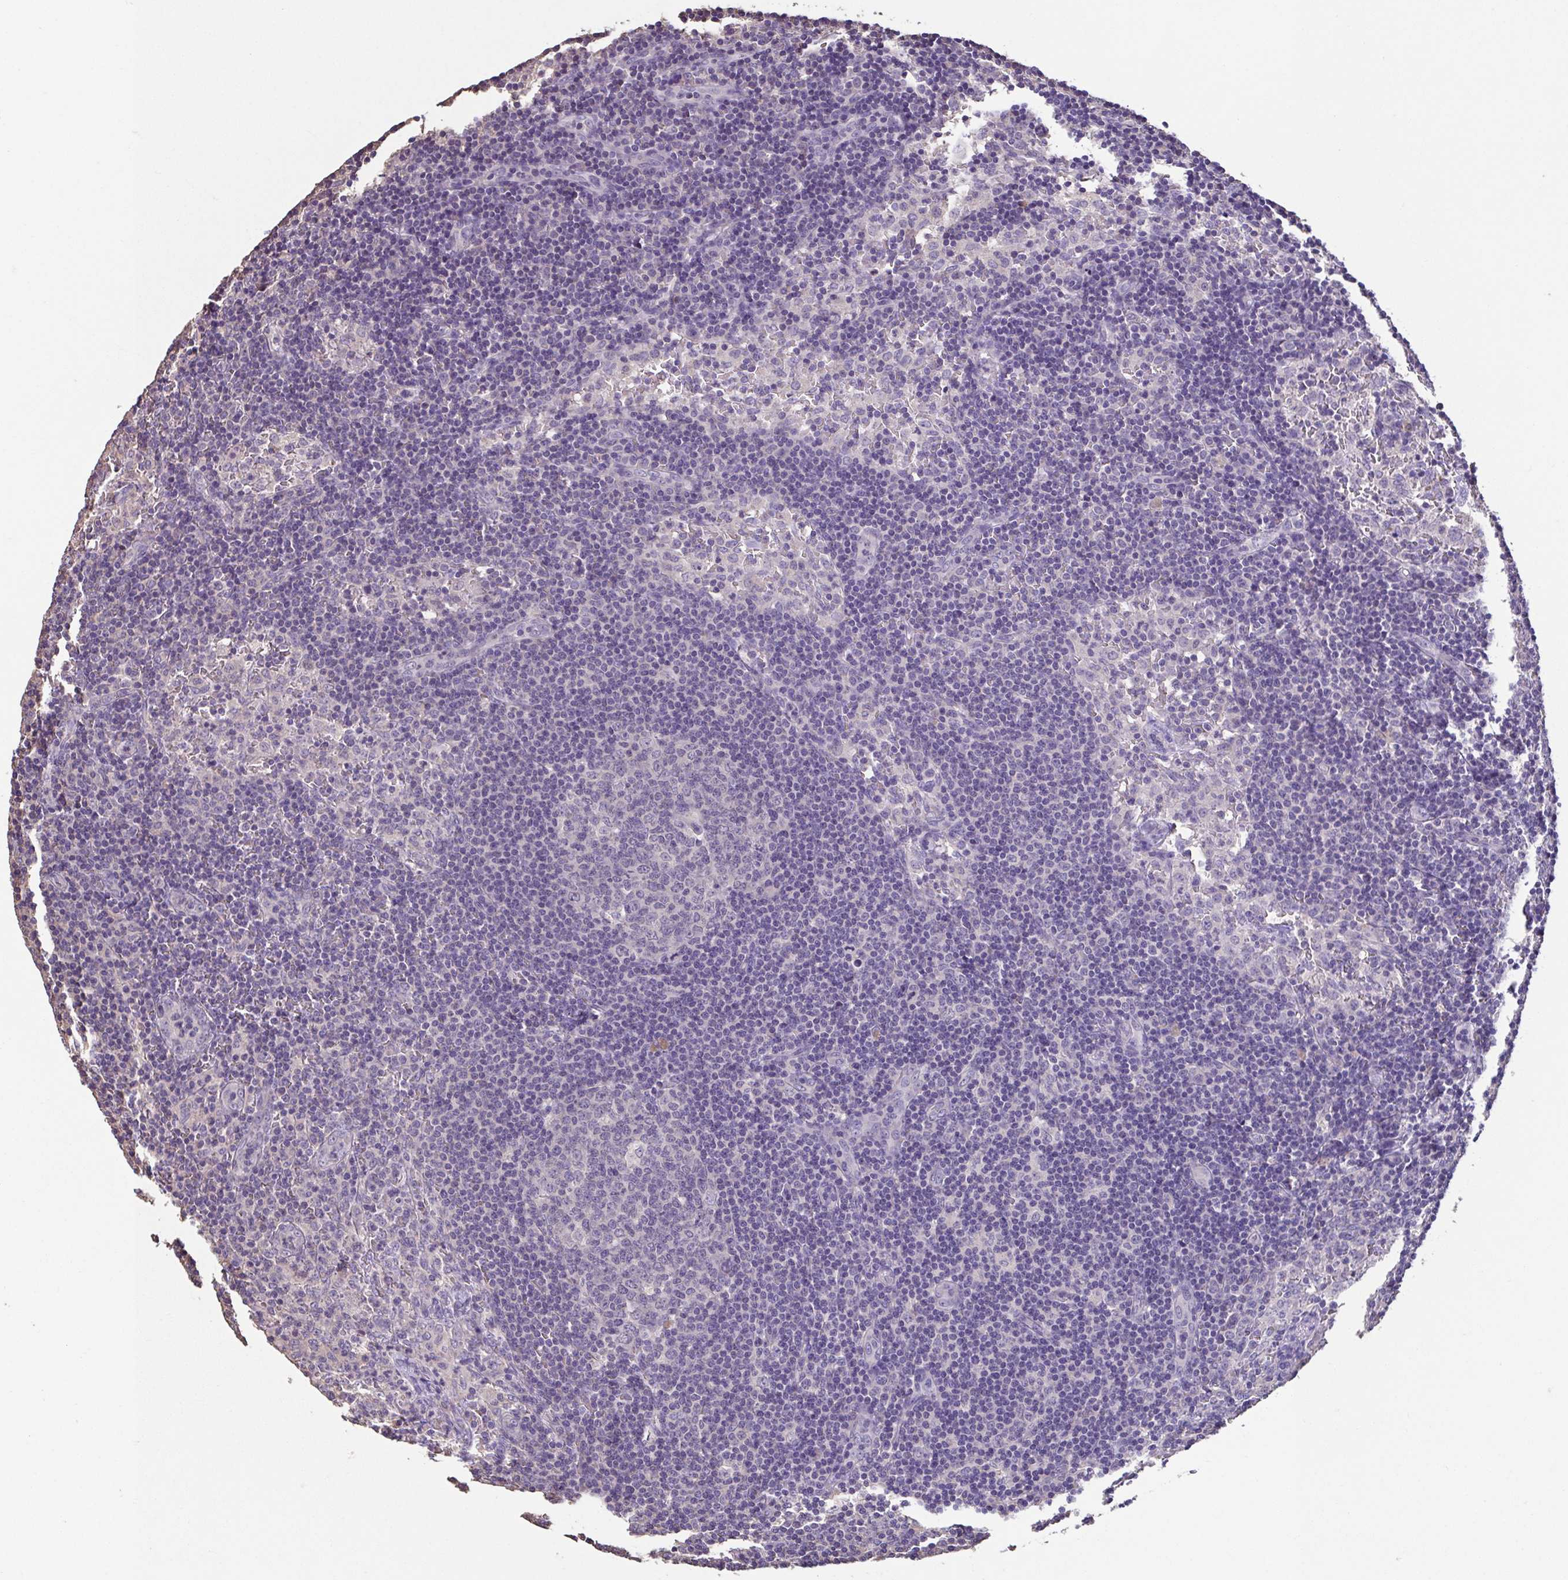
{"staining": {"intensity": "negative", "quantity": "none", "location": "none"}, "tissue": "lymph node", "cell_type": "Germinal center cells", "image_type": "normal", "snomed": [{"axis": "morphology", "description": "Normal tissue, NOS"}, {"axis": "topography", "description": "Lymph node"}], "caption": "A high-resolution histopathology image shows immunohistochemistry staining of benign lymph node, which demonstrates no significant staining in germinal center cells.", "gene": "ACTRT2", "patient": {"sex": "female", "age": 41}}